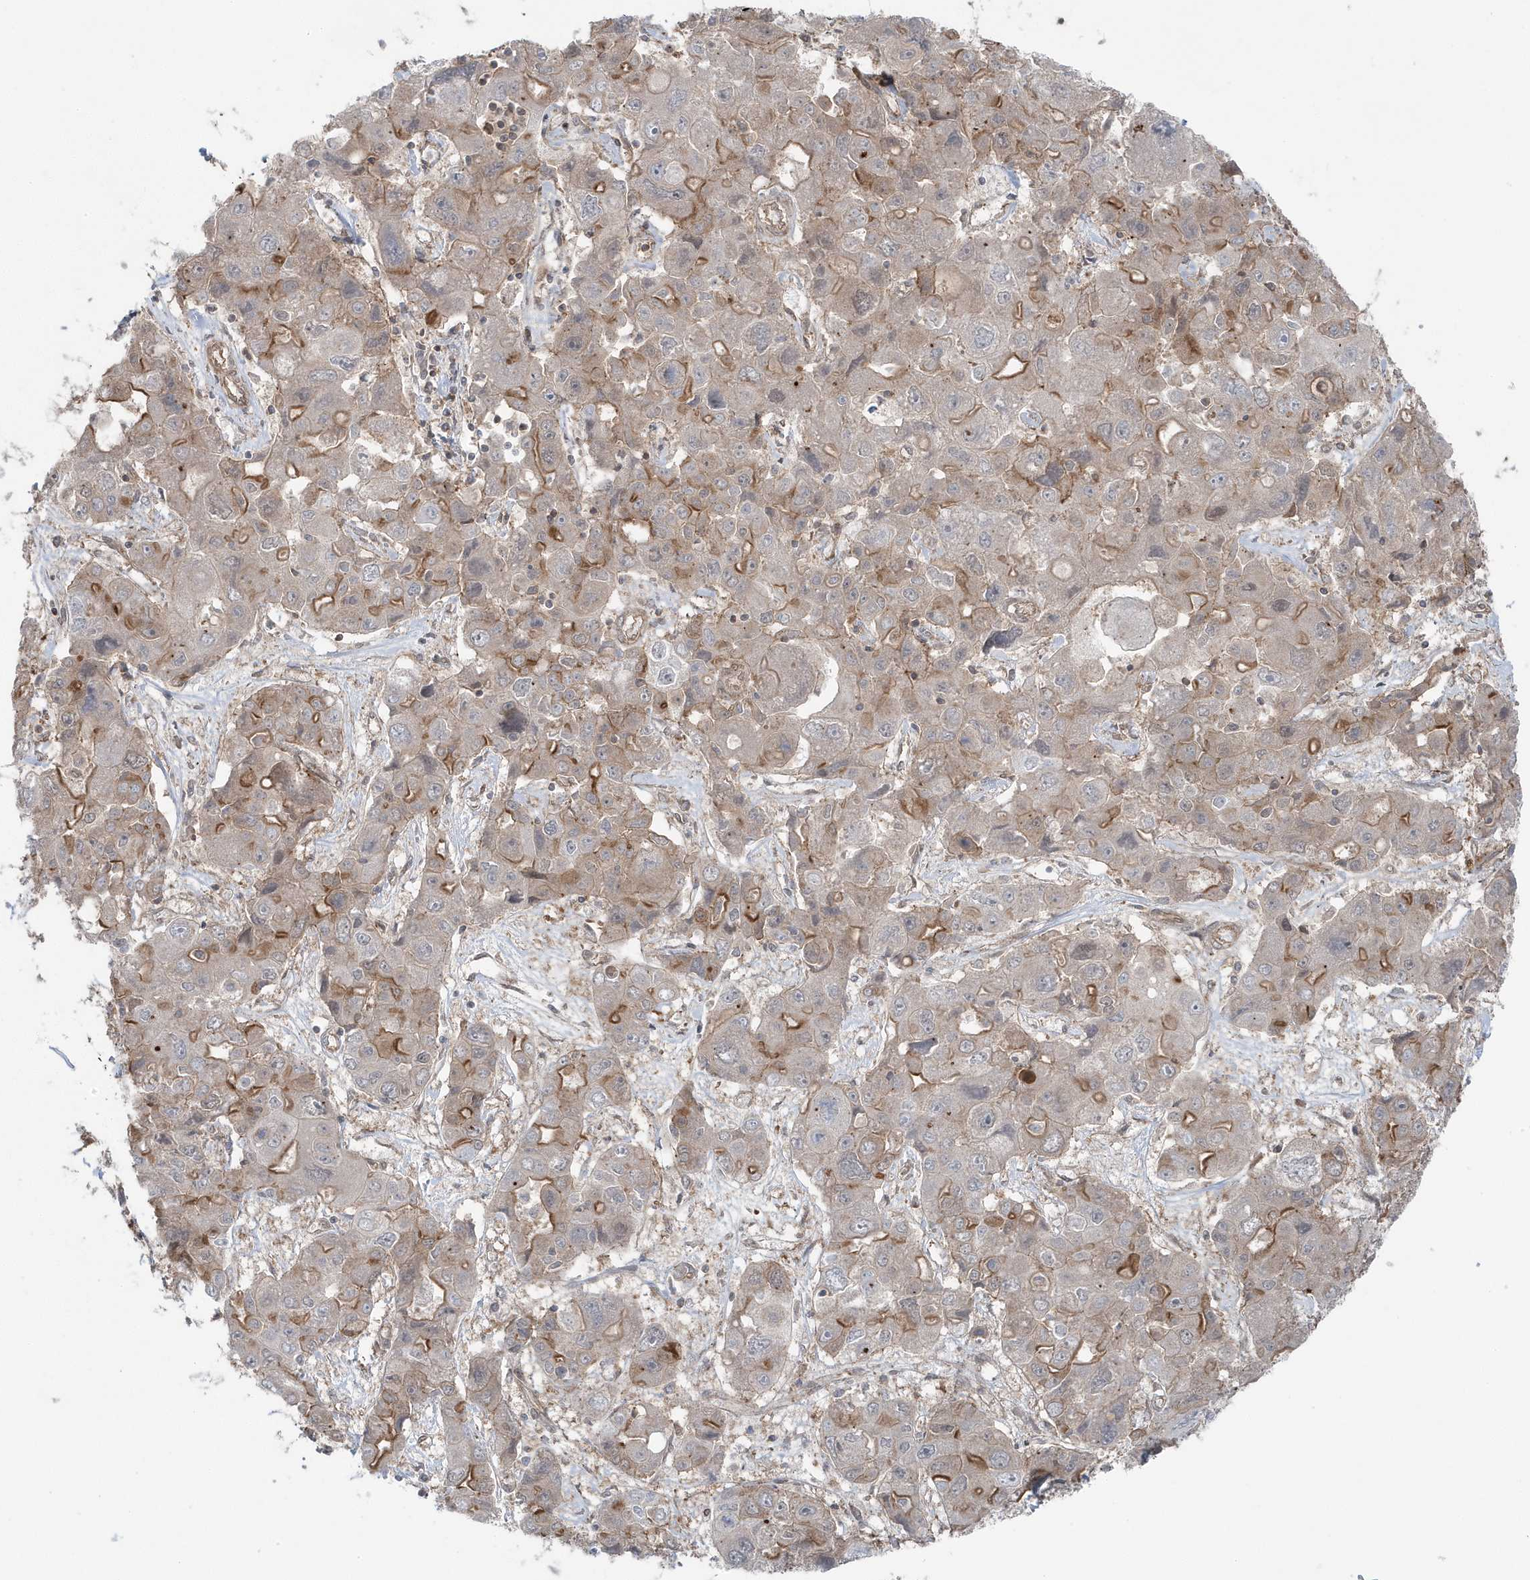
{"staining": {"intensity": "moderate", "quantity": "25%-75%", "location": "cytoplasmic/membranous"}, "tissue": "liver cancer", "cell_type": "Tumor cells", "image_type": "cancer", "snomed": [{"axis": "morphology", "description": "Cholangiocarcinoma"}, {"axis": "topography", "description": "Liver"}], "caption": "Immunohistochemical staining of liver cancer shows medium levels of moderate cytoplasmic/membranous protein positivity in approximately 25%-75% of tumor cells. The staining was performed using DAB to visualize the protein expression in brown, while the nuclei were stained in blue with hematoxylin (Magnification: 20x).", "gene": "MAPK1IP1L", "patient": {"sex": "male", "age": 67}}